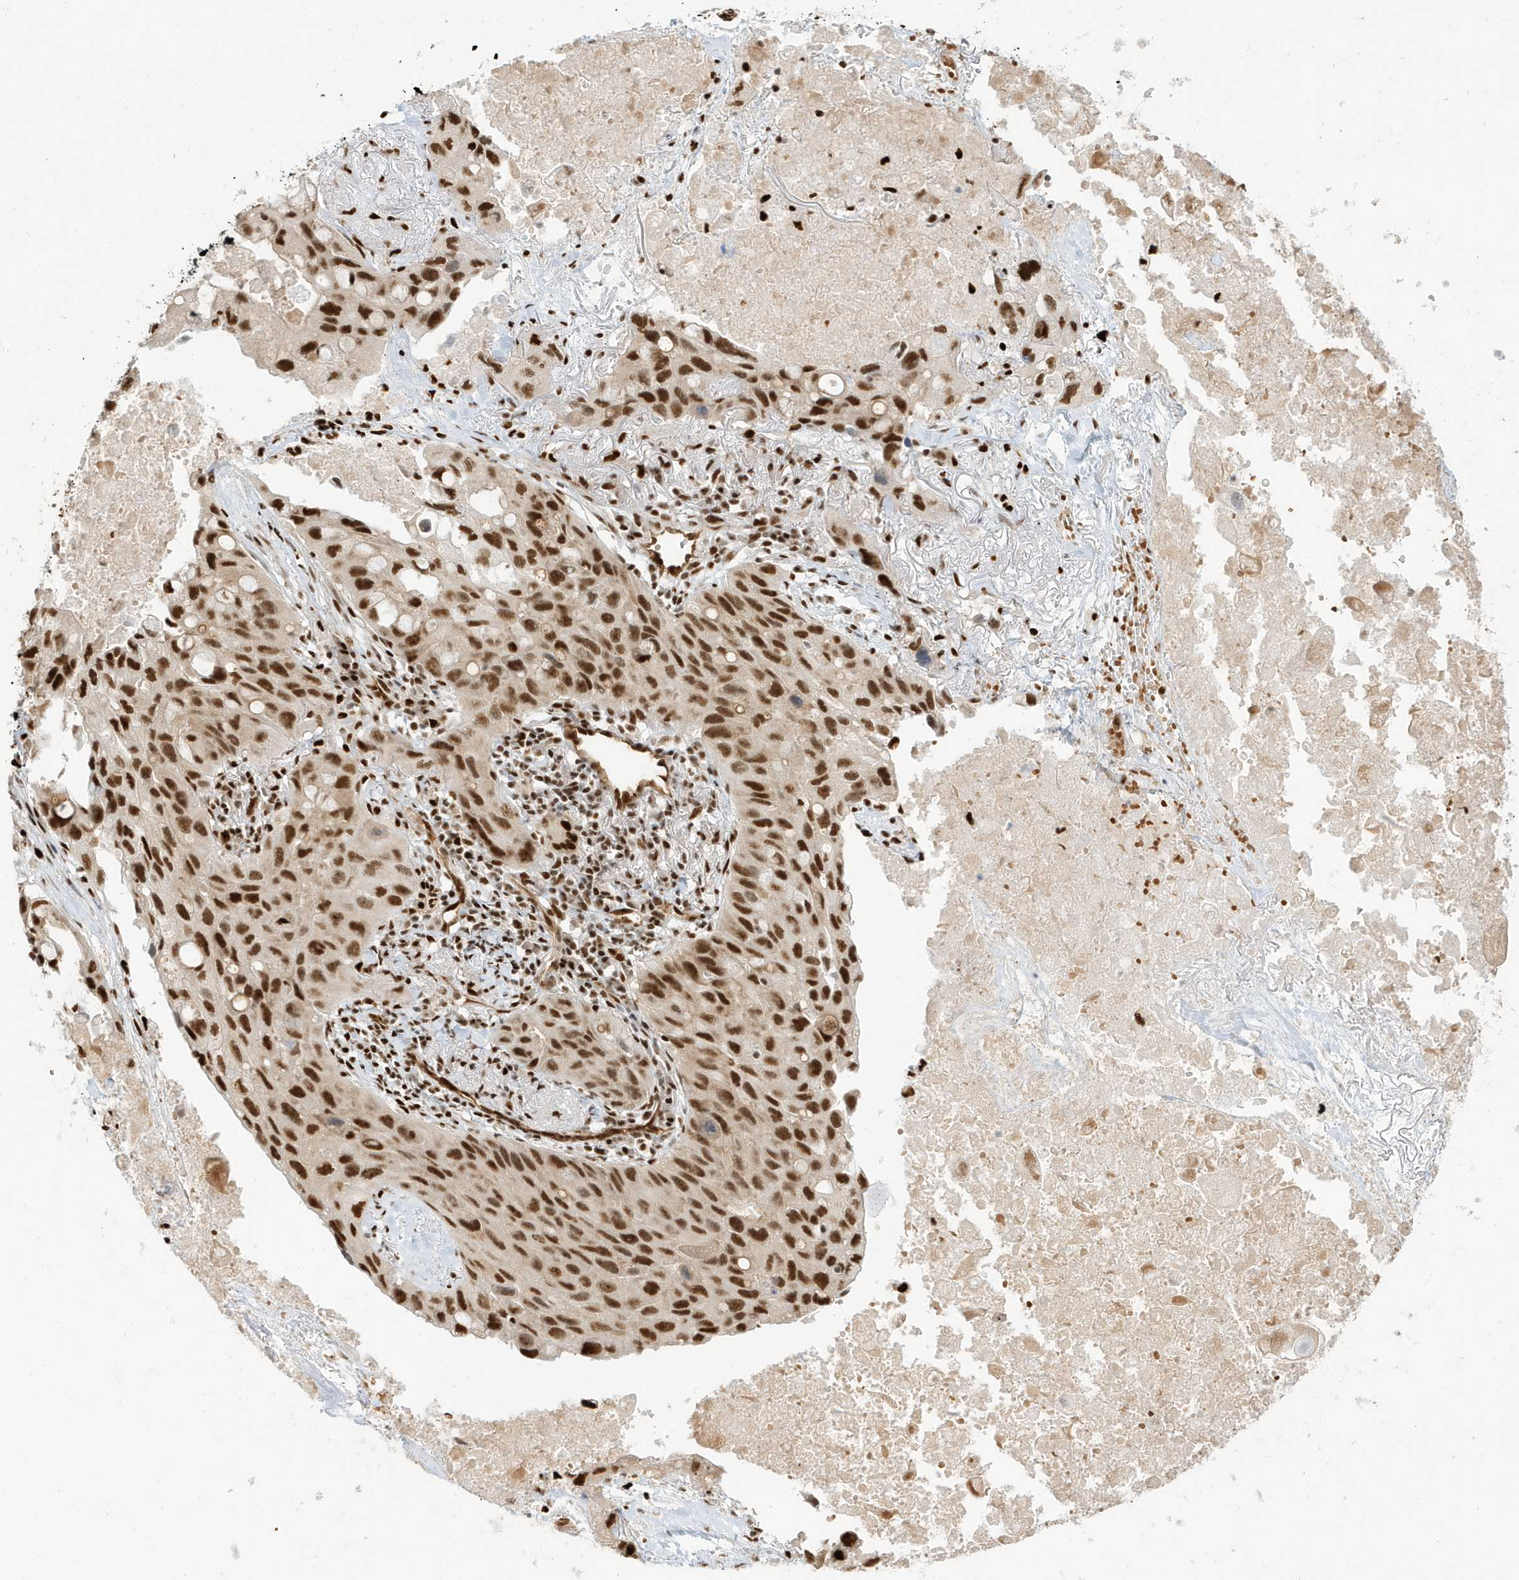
{"staining": {"intensity": "strong", "quantity": ">75%", "location": "nuclear"}, "tissue": "lung cancer", "cell_type": "Tumor cells", "image_type": "cancer", "snomed": [{"axis": "morphology", "description": "Squamous cell carcinoma, NOS"}, {"axis": "topography", "description": "Lung"}], "caption": "Lung squamous cell carcinoma stained with DAB IHC exhibits high levels of strong nuclear staining in about >75% of tumor cells.", "gene": "CKS2", "patient": {"sex": "female", "age": 73}}